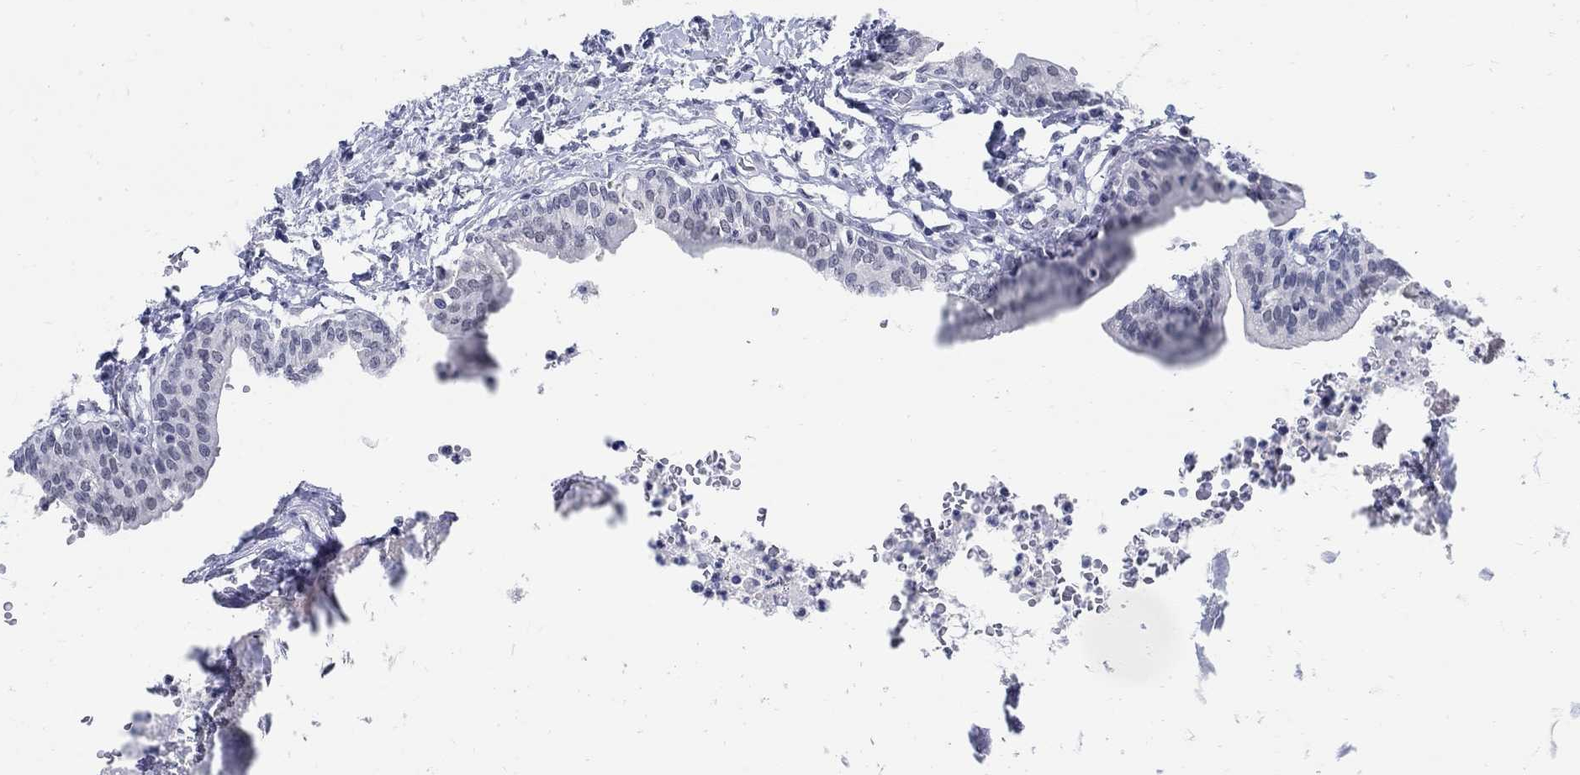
{"staining": {"intensity": "negative", "quantity": "none", "location": "none"}, "tissue": "urinary bladder", "cell_type": "Urothelial cells", "image_type": "normal", "snomed": [{"axis": "morphology", "description": "Normal tissue, NOS"}, {"axis": "topography", "description": "Urinary bladder"}], "caption": "An immunohistochemistry photomicrograph of normal urinary bladder is shown. There is no staining in urothelial cells of urinary bladder.", "gene": "ANKS1B", "patient": {"sex": "male", "age": 66}}